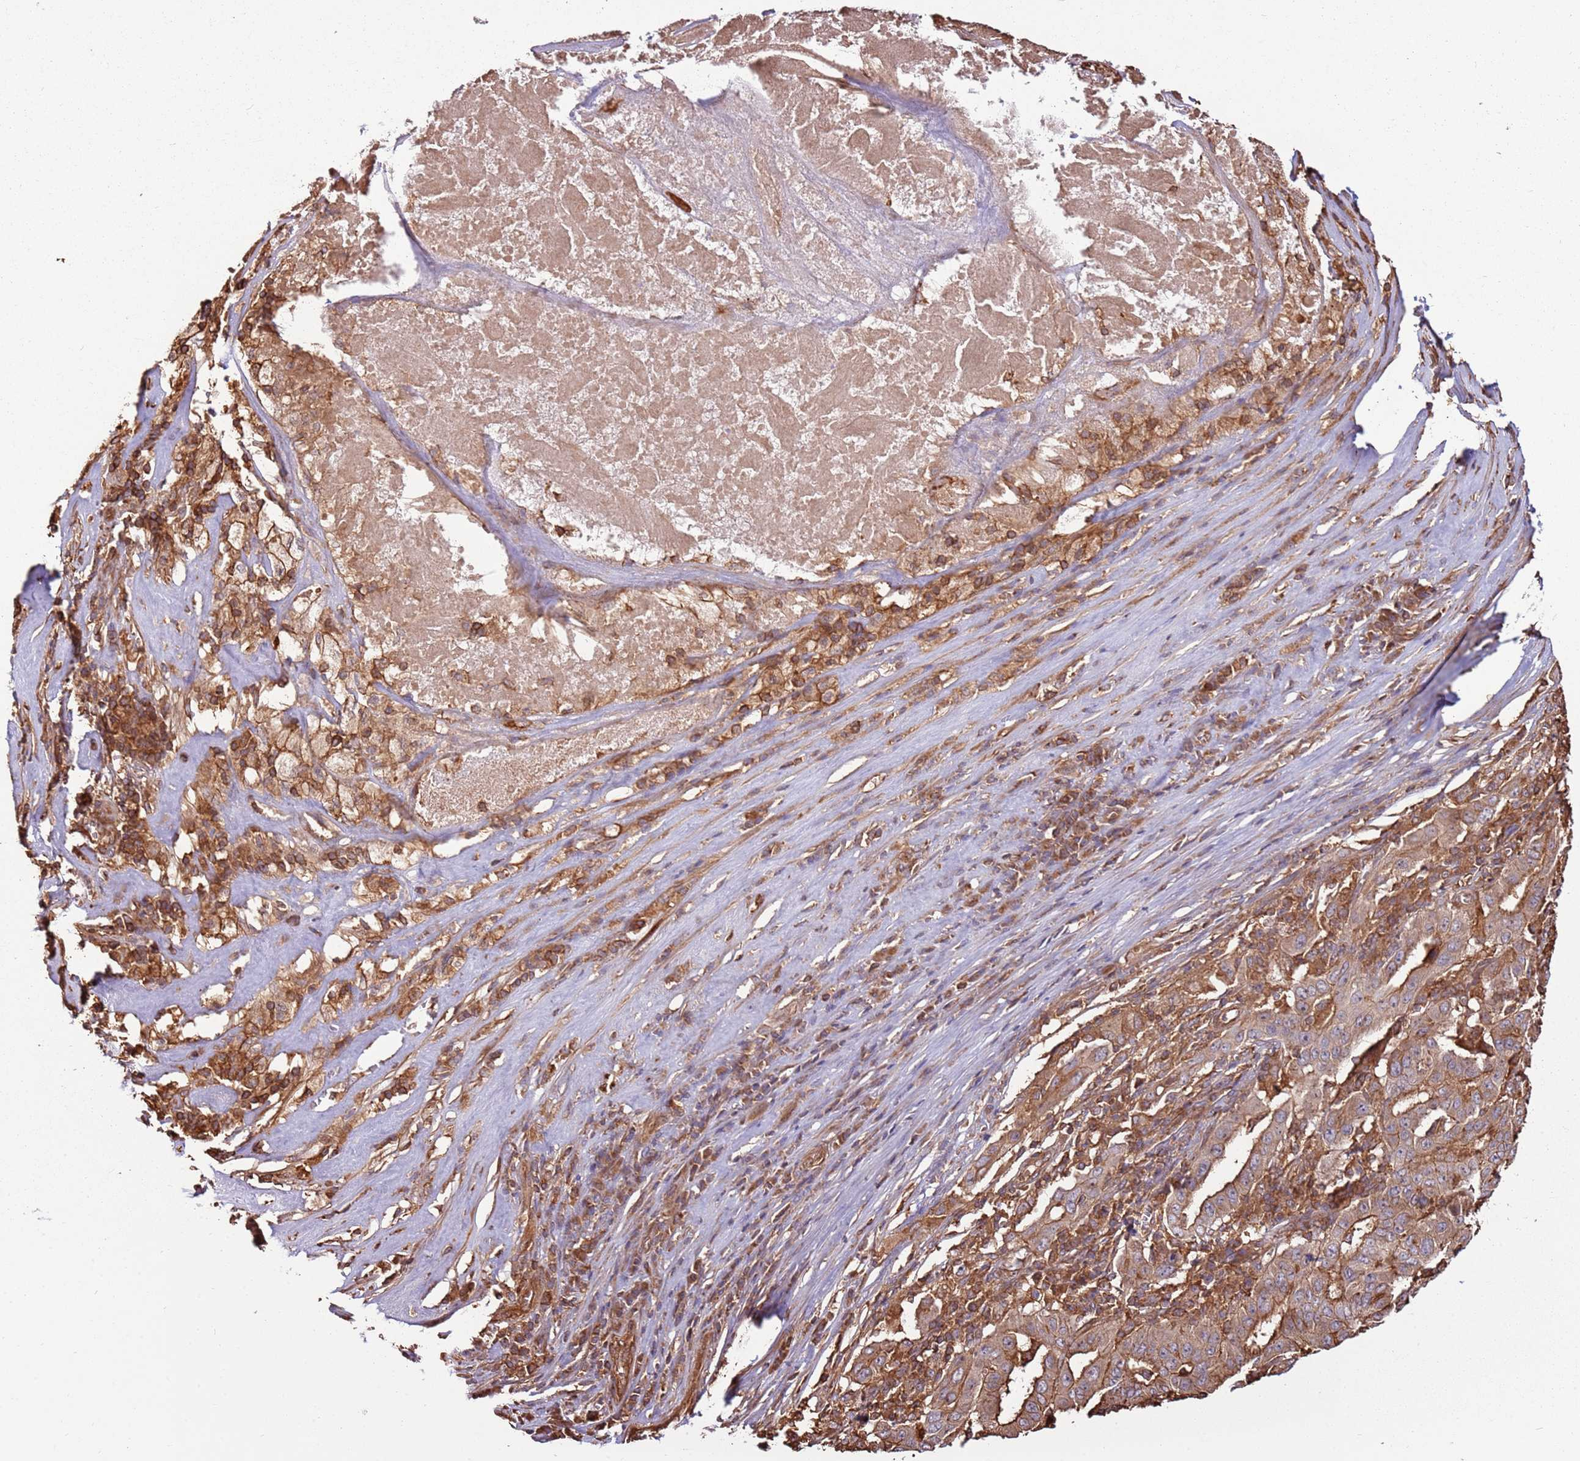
{"staining": {"intensity": "moderate", "quantity": ">75%", "location": "cytoplasmic/membranous"}, "tissue": "pancreatic cancer", "cell_type": "Tumor cells", "image_type": "cancer", "snomed": [{"axis": "morphology", "description": "Adenocarcinoma, NOS"}, {"axis": "topography", "description": "Pancreas"}], "caption": "Protein staining of adenocarcinoma (pancreatic) tissue exhibits moderate cytoplasmic/membranous expression in approximately >75% of tumor cells. (brown staining indicates protein expression, while blue staining denotes nuclei).", "gene": "ACVR2A", "patient": {"sex": "male", "age": 63}}